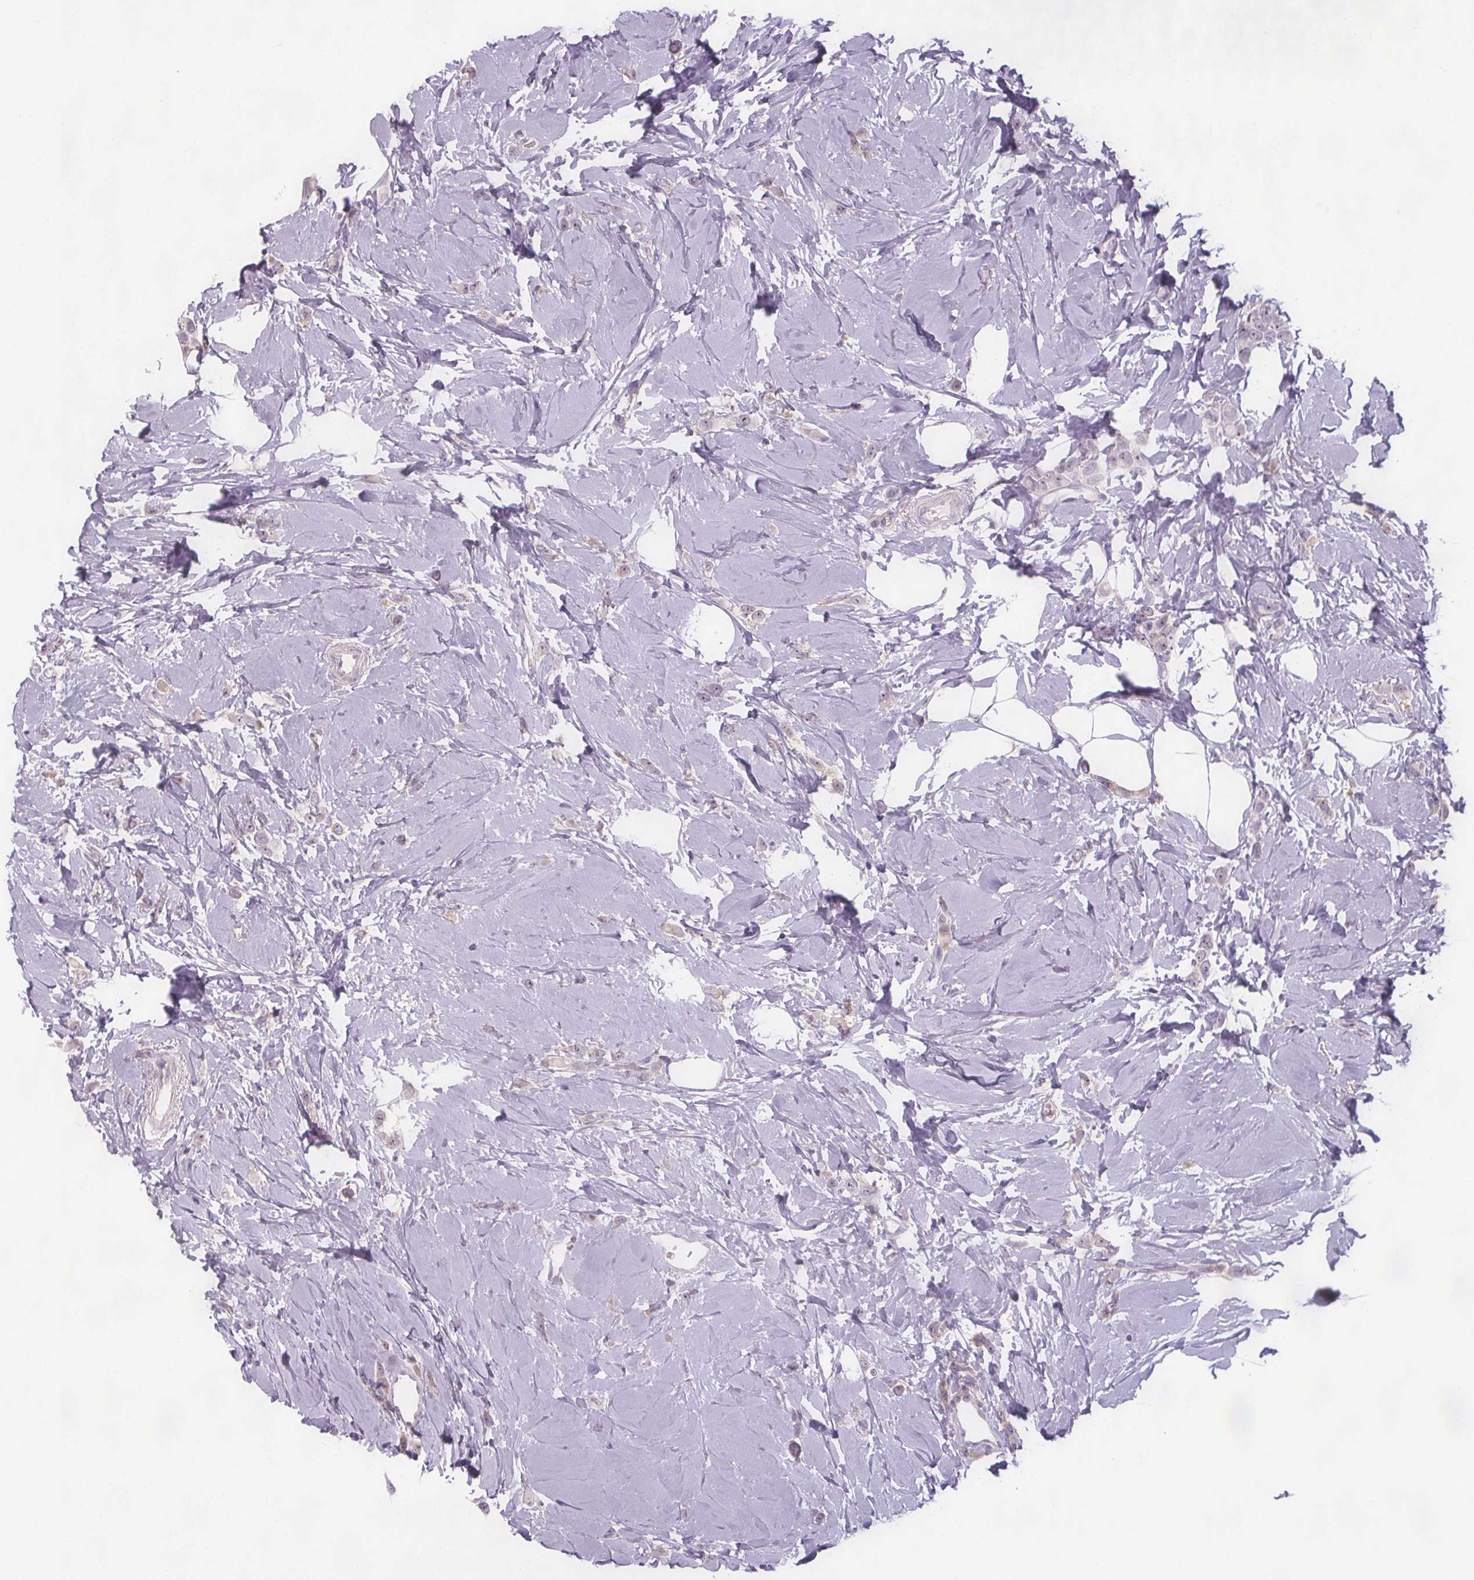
{"staining": {"intensity": "weak", "quantity": "25%-75%", "location": "nuclear"}, "tissue": "breast cancer", "cell_type": "Tumor cells", "image_type": "cancer", "snomed": [{"axis": "morphology", "description": "Lobular carcinoma"}, {"axis": "topography", "description": "Breast"}], "caption": "About 25%-75% of tumor cells in human breast cancer (lobular carcinoma) demonstrate weak nuclear protein positivity as visualized by brown immunohistochemical staining.", "gene": "NOLC1", "patient": {"sex": "female", "age": 66}}